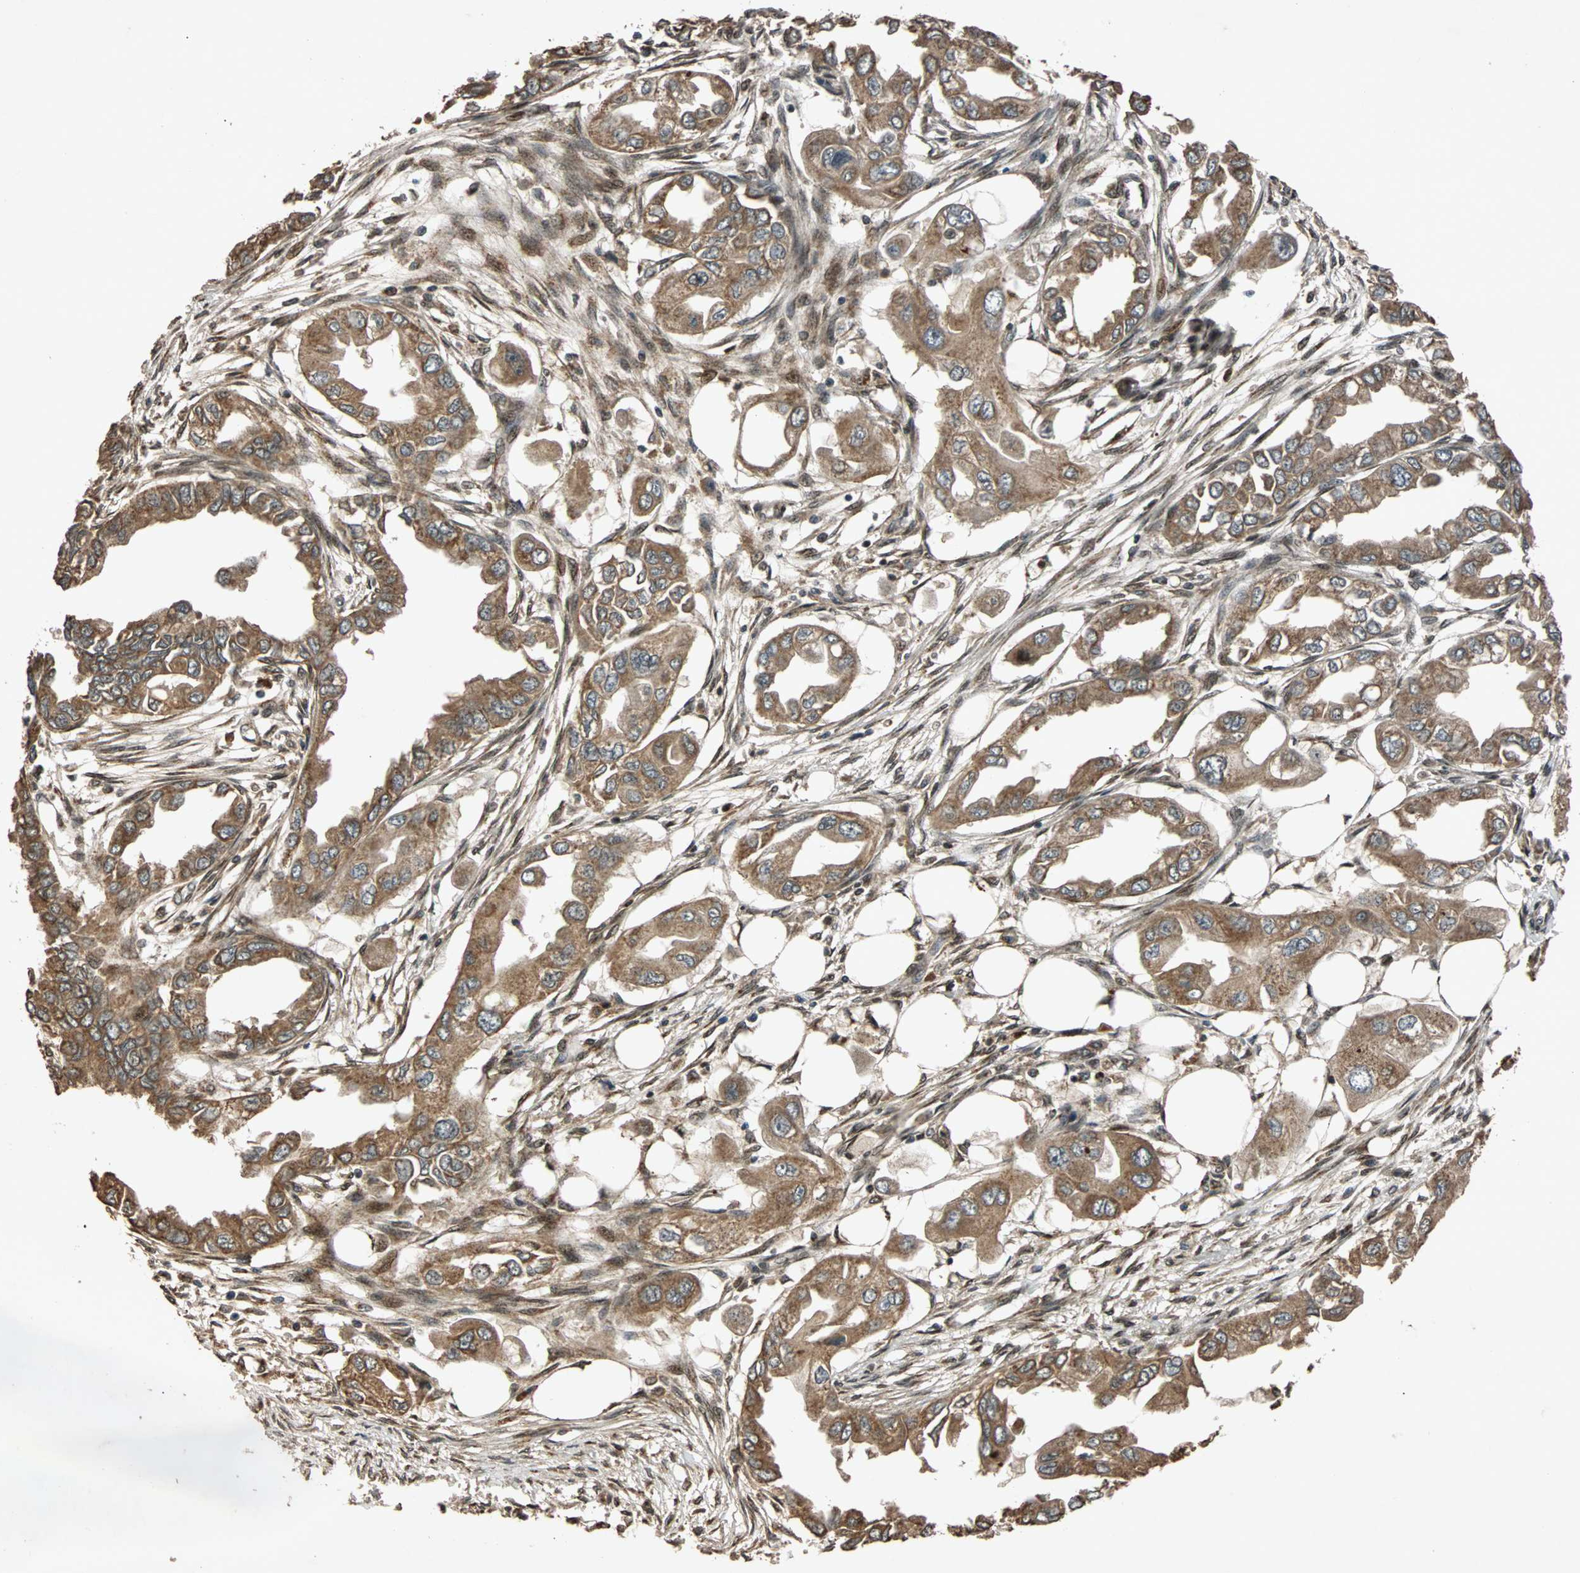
{"staining": {"intensity": "strong", "quantity": ">75%", "location": "cytoplasmic/membranous"}, "tissue": "endometrial cancer", "cell_type": "Tumor cells", "image_type": "cancer", "snomed": [{"axis": "morphology", "description": "Adenocarcinoma, NOS"}, {"axis": "topography", "description": "Endometrium"}], "caption": "IHC photomicrograph of human endometrial cancer stained for a protein (brown), which shows high levels of strong cytoplasmic/membranous staining in about >75% of tumor cells.", "gene": "USP31", "patient": {"sex": "female", "age": 67}}